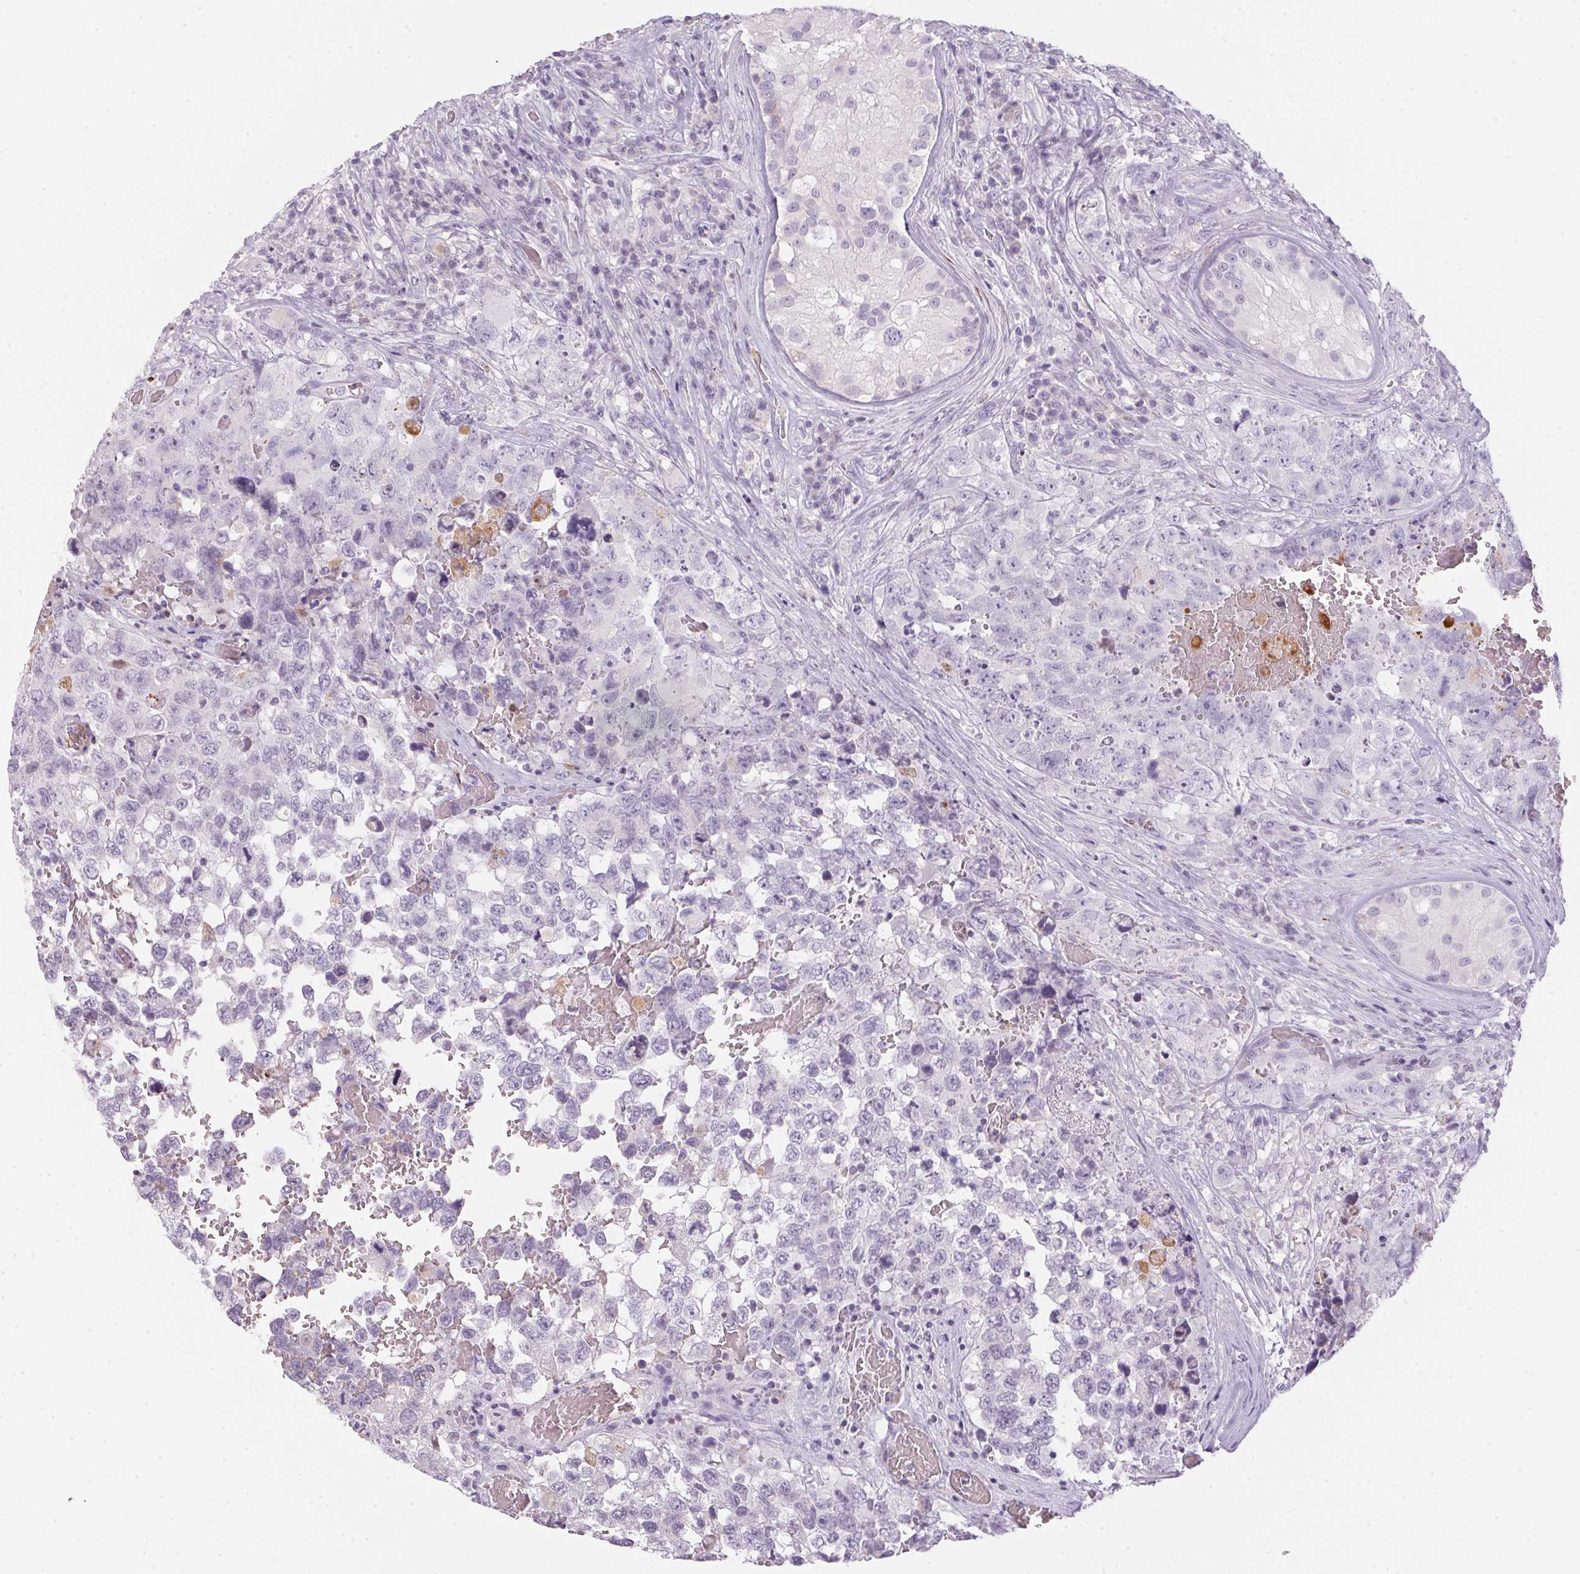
{"staining": {"intensity": "negative", "quantity": "none", "location": "none"}, "tissue": "testis cancer", "cell_type": "Tumor cells", "image_type": "cancer", "snomed": [{"axis": "morphology", "description": "Carcinoma, Embryonal, NOS"}, {"axis": "topography", "description": "Testis"}], "caption": "Image shows no significant protein positivity in tumor cells of testis cancer.", "gene": "ECPAS", "patient": {"sex": "male", "age": 18}}